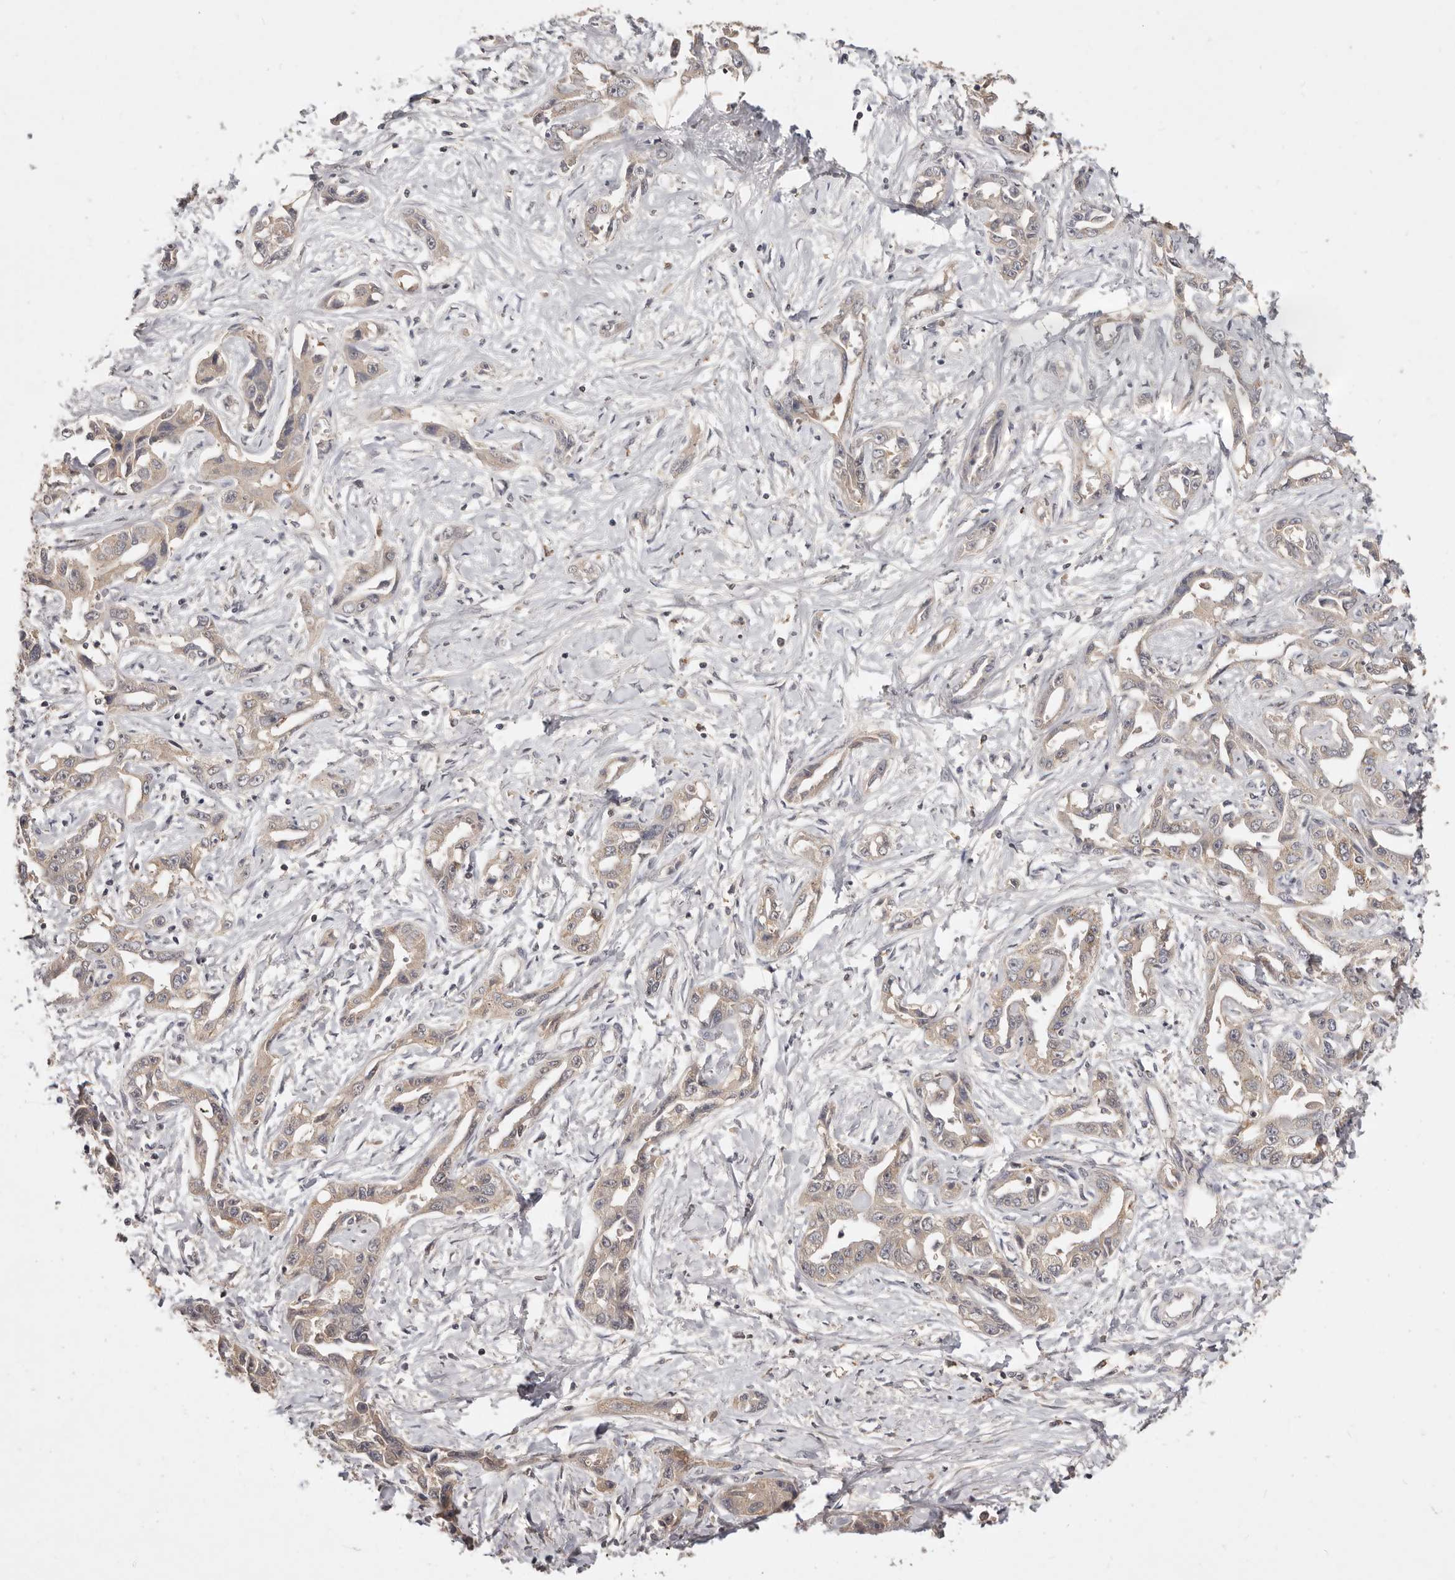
{"staining": {"intensity": "weak", "quantity": ">75%", "location": "cytoplasmic/membranous"}, "tissue": "liver cancer", "cell_type": "Tumor cells", "image_type": "cancer", "snomed": [{"axis": "morphology", "description": "Cholangiocarcinoma"}, {"axis": "topography", "description": "Liver"}], "caption": "Protein staining shows weak cytoplasmic/membranous staining in approximately >75% of tumor cells in liver cancer. The staining was performed using DAB (3,3'-diaminobenzidine) to visualize the protein expression in brown, while the nuclei were stained in blue with hematoxylin (Magnification: 20x).", "gene": "TSPAN13", "patient": {"sex": "male", "age": 59}}